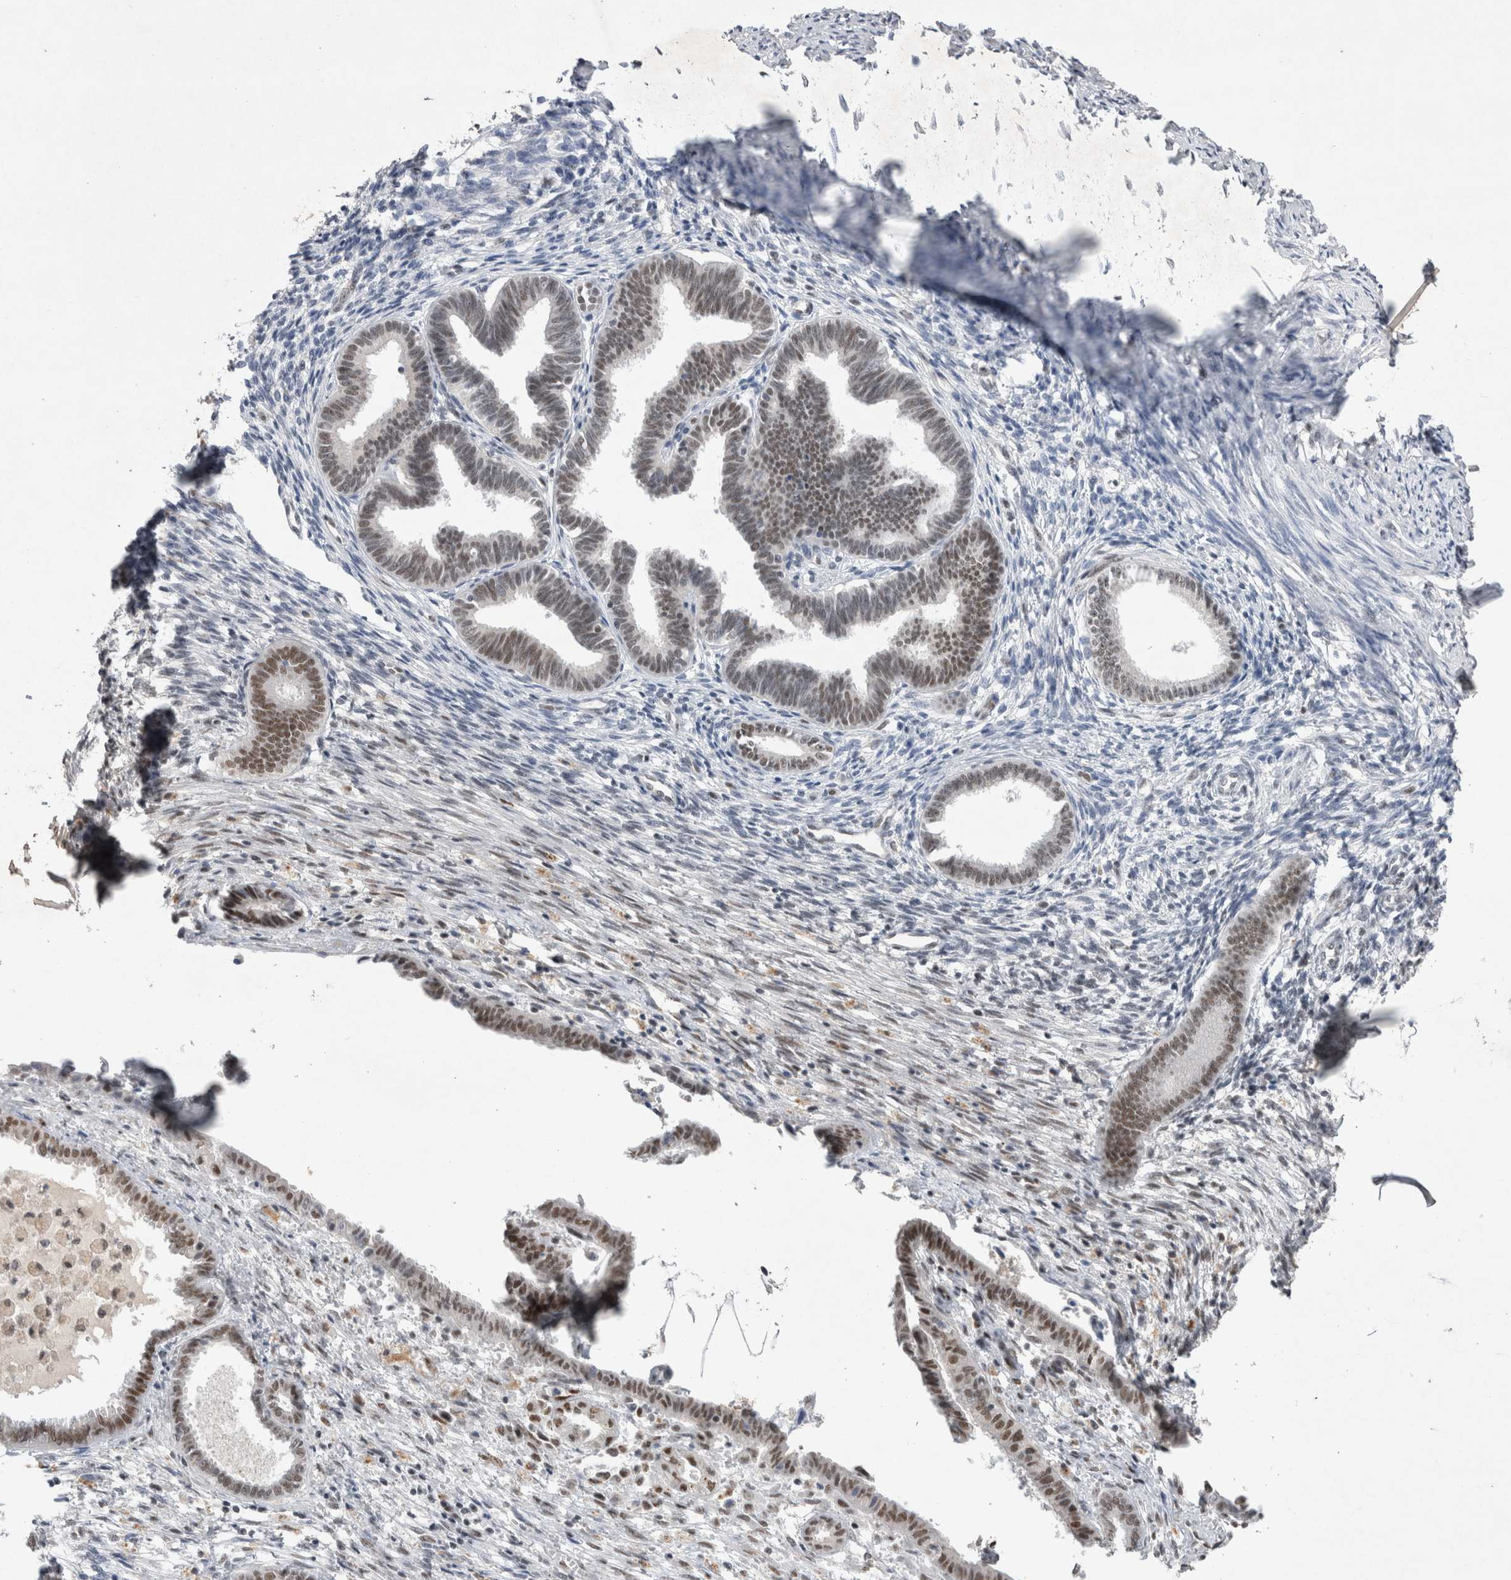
{"staining": {"intensity": "weak", "quantity": "<25%", "location": "nuclear"}, "tissue": "endometrium", "cell_type": "Cells in endometrial stroma", "image_type": "normal", "snomed": [{"axis": "morphology", "description": "Normal tissue, NOS"}, {"axis": "topography", "description": "Endometrium"}], "caption": "The photomicrograph displays no staining of cells in endometrial stroma in benign endometrium.", "gene": "RBM6", "patient": {"sex": "female", "age": 56}}